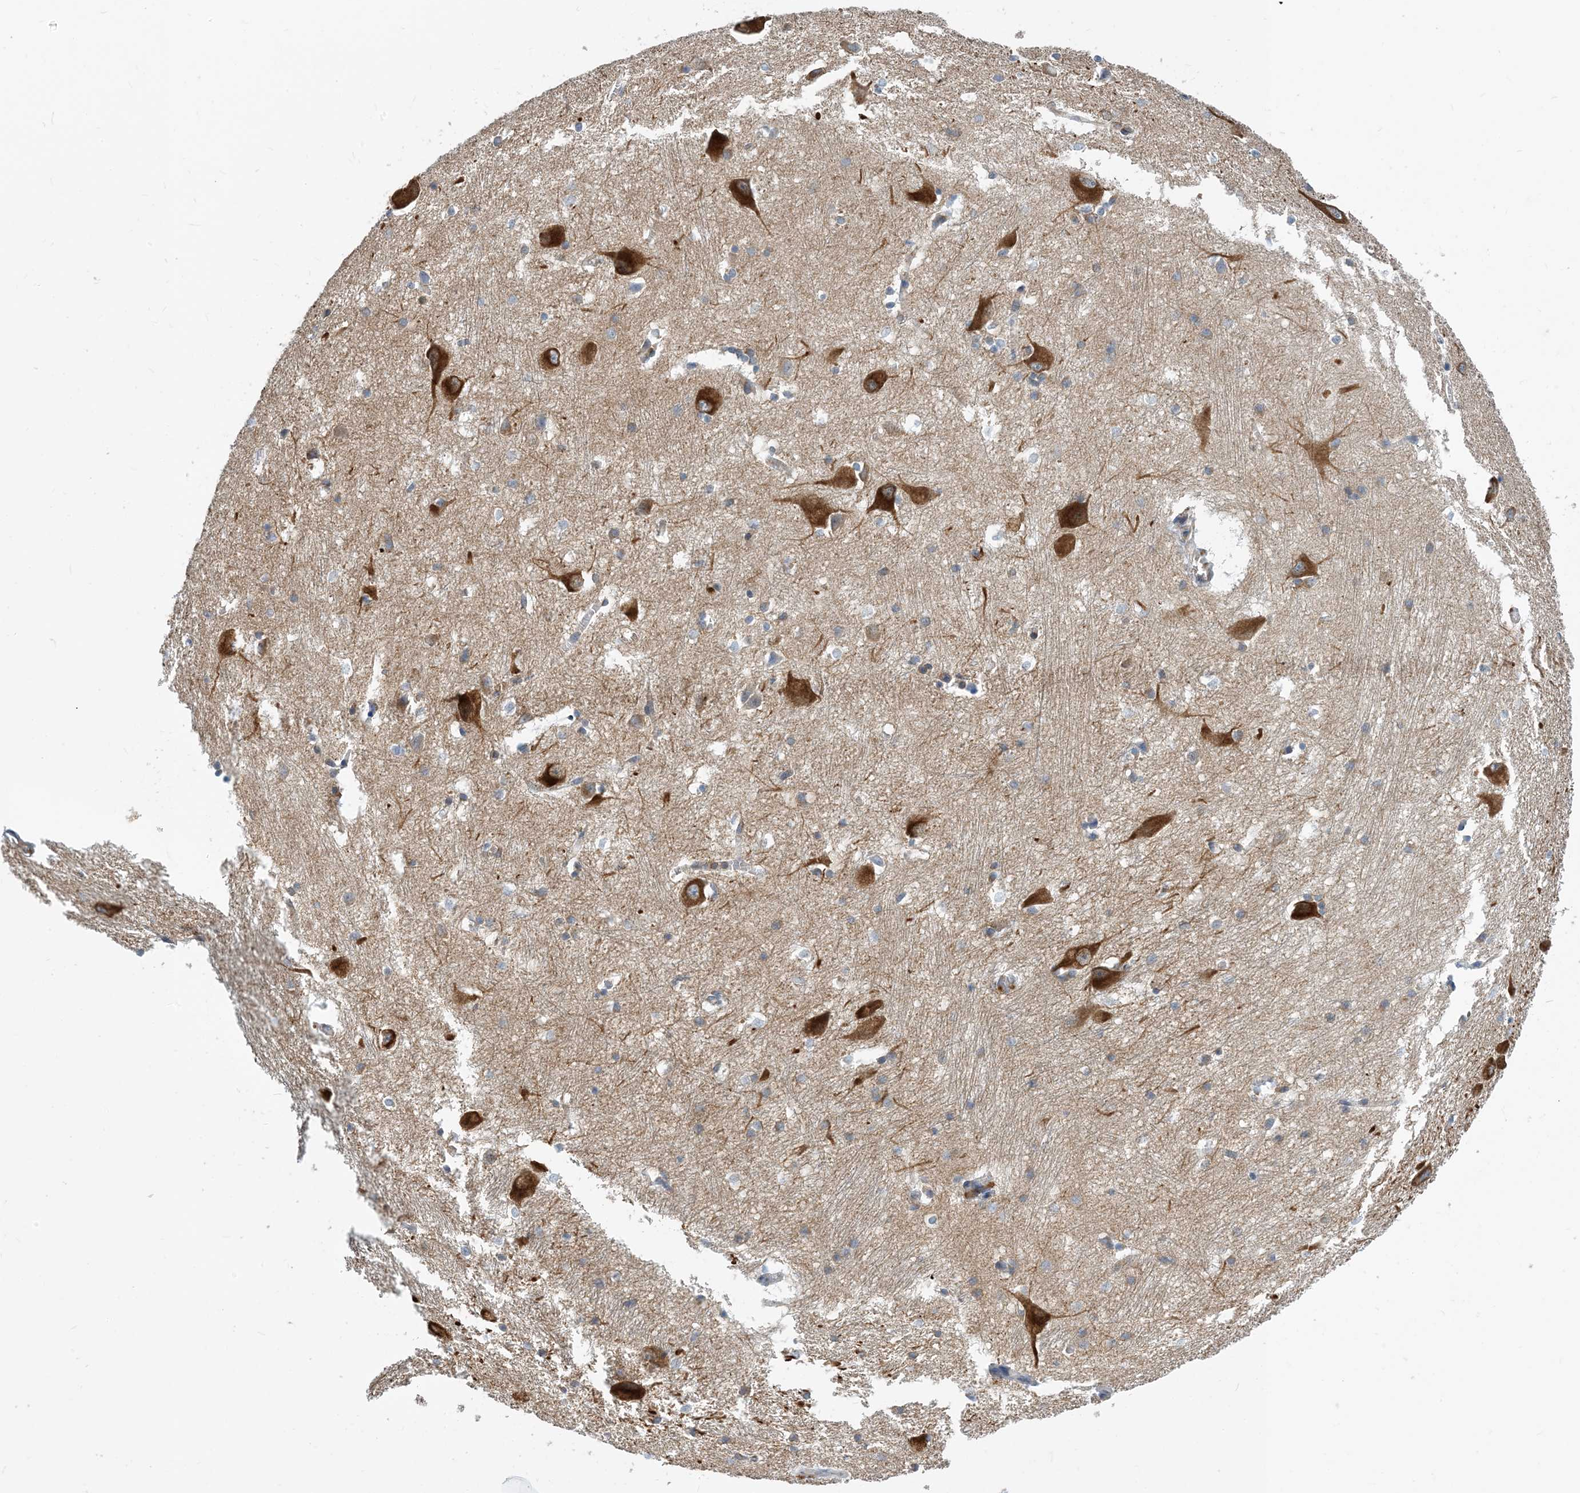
{"staining": {"intensity": "weak", "quantity": "<25%", "location": "cytoplasmic/membranous"}, "tissue": "caudate", "cell_type": "Glial cells", "image_type": "normal", "snomed": [{"axis": "morphology", "description": "Normal tissue, NOS"}, {"axis": "topography", "description": "Lateral ventricle wall"}], "caption": "Immunohistochemistry micrograph of benign caudate: human caudate stained with DAB (3,3'-diaminobenzidine) displays no significant protein positivity in glial cells. (Immunohistochemistry, brightfield microscopy, high magnification).", "gene": "DYNC1LI1", "patient": {"sex": "male", "age": 37}}